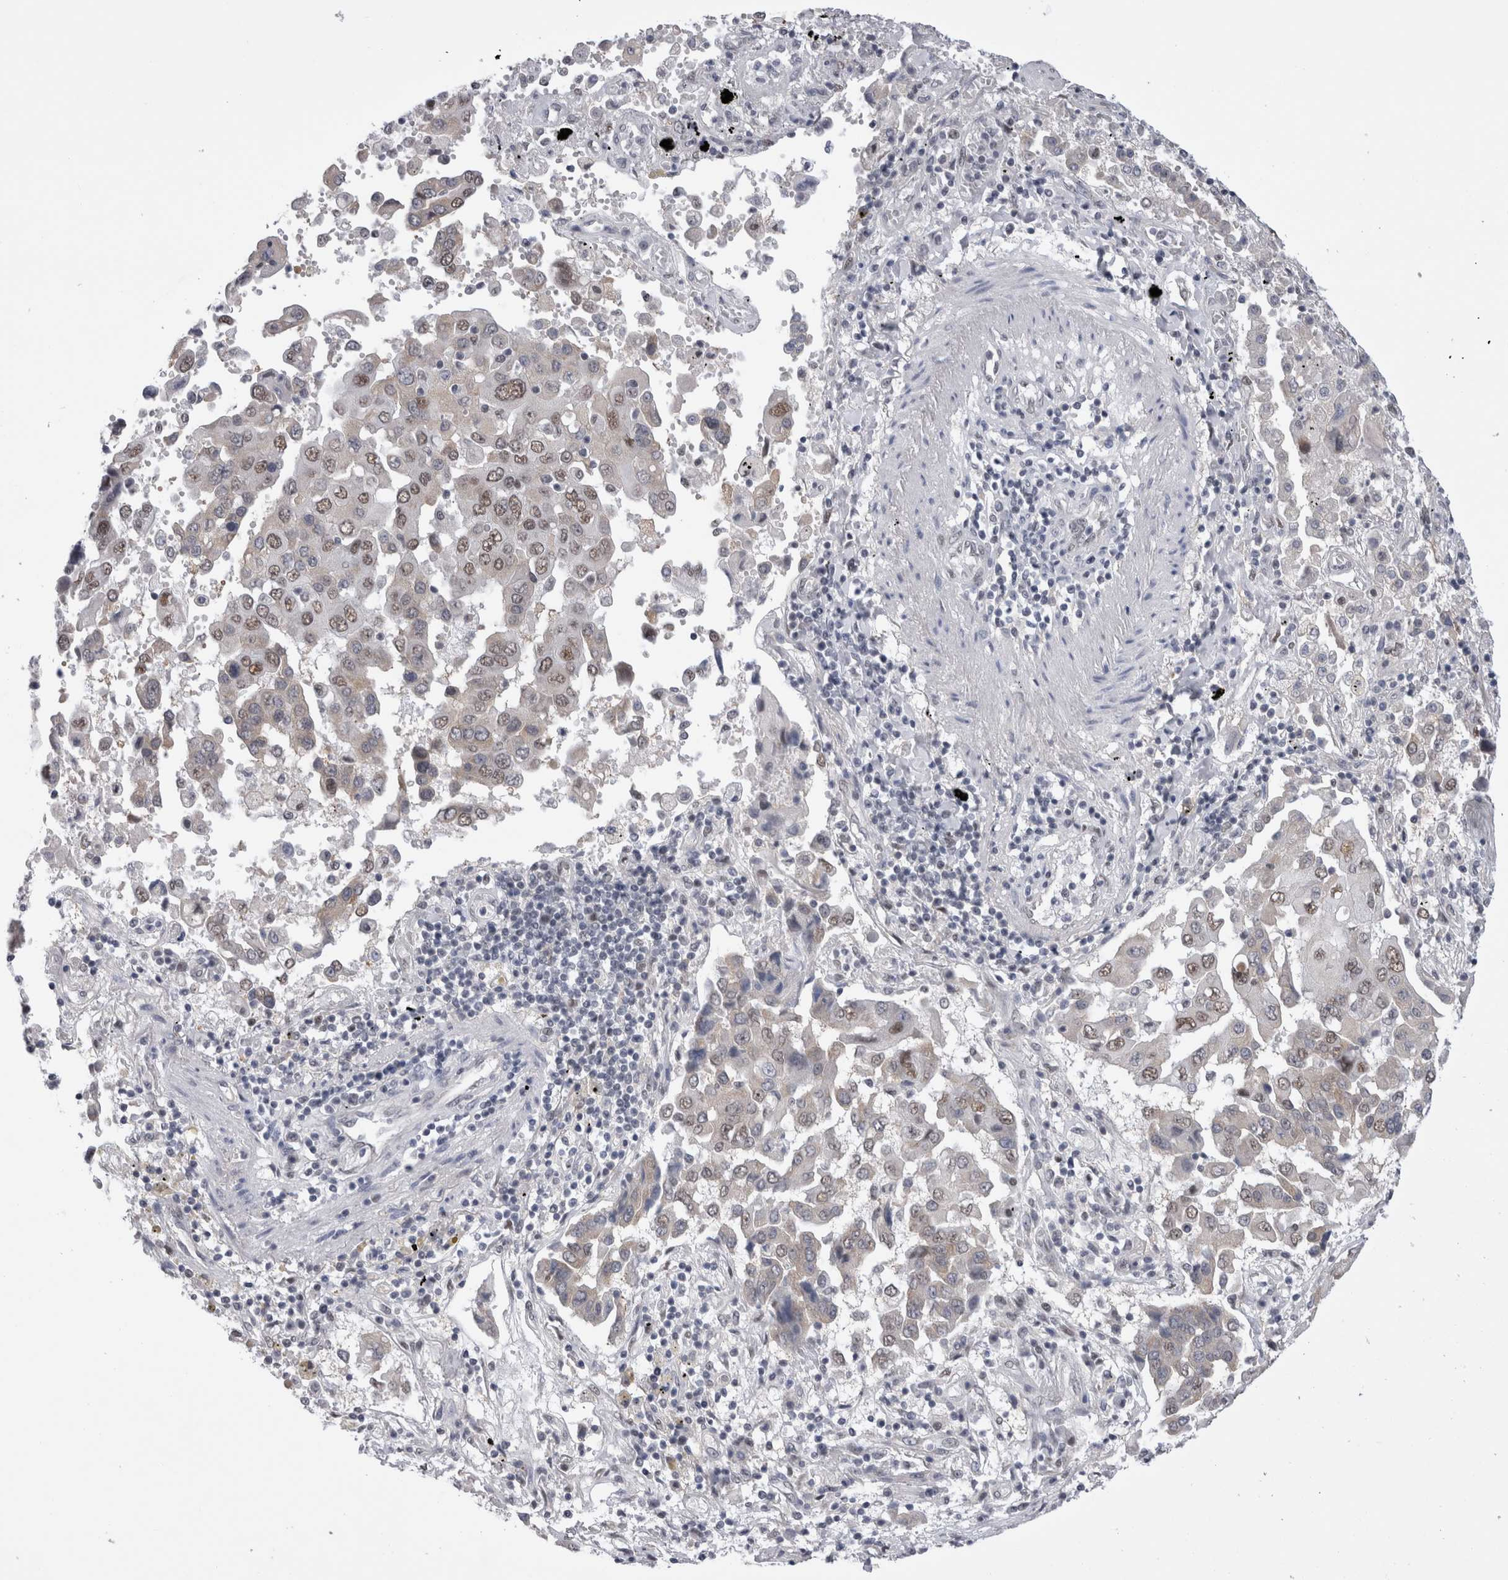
{"staining": {"intensity": "moderate", "quantity": "25%-75%", "location": "nuclear"}, "tissue": "lung cancer", "cell_type": "Tumor cells", "image_type": "cancer", "snomed": [{"axis": "morphology", "description": "Adenocarcinoma, NOS"}, {"axis": "topography", "description": "Lung"}], "caption": "Immunohistochemistry image of neoplastic tissue: human lung cancer stained using immunohistochemistry (IHC) demonstrates medium levels of moderate protein expression localized specifically in the nuclear of tumor cells, appearing as a nuclear brown color.", "gene": "API5", "patient": {"sex": "female", "age": 65}}